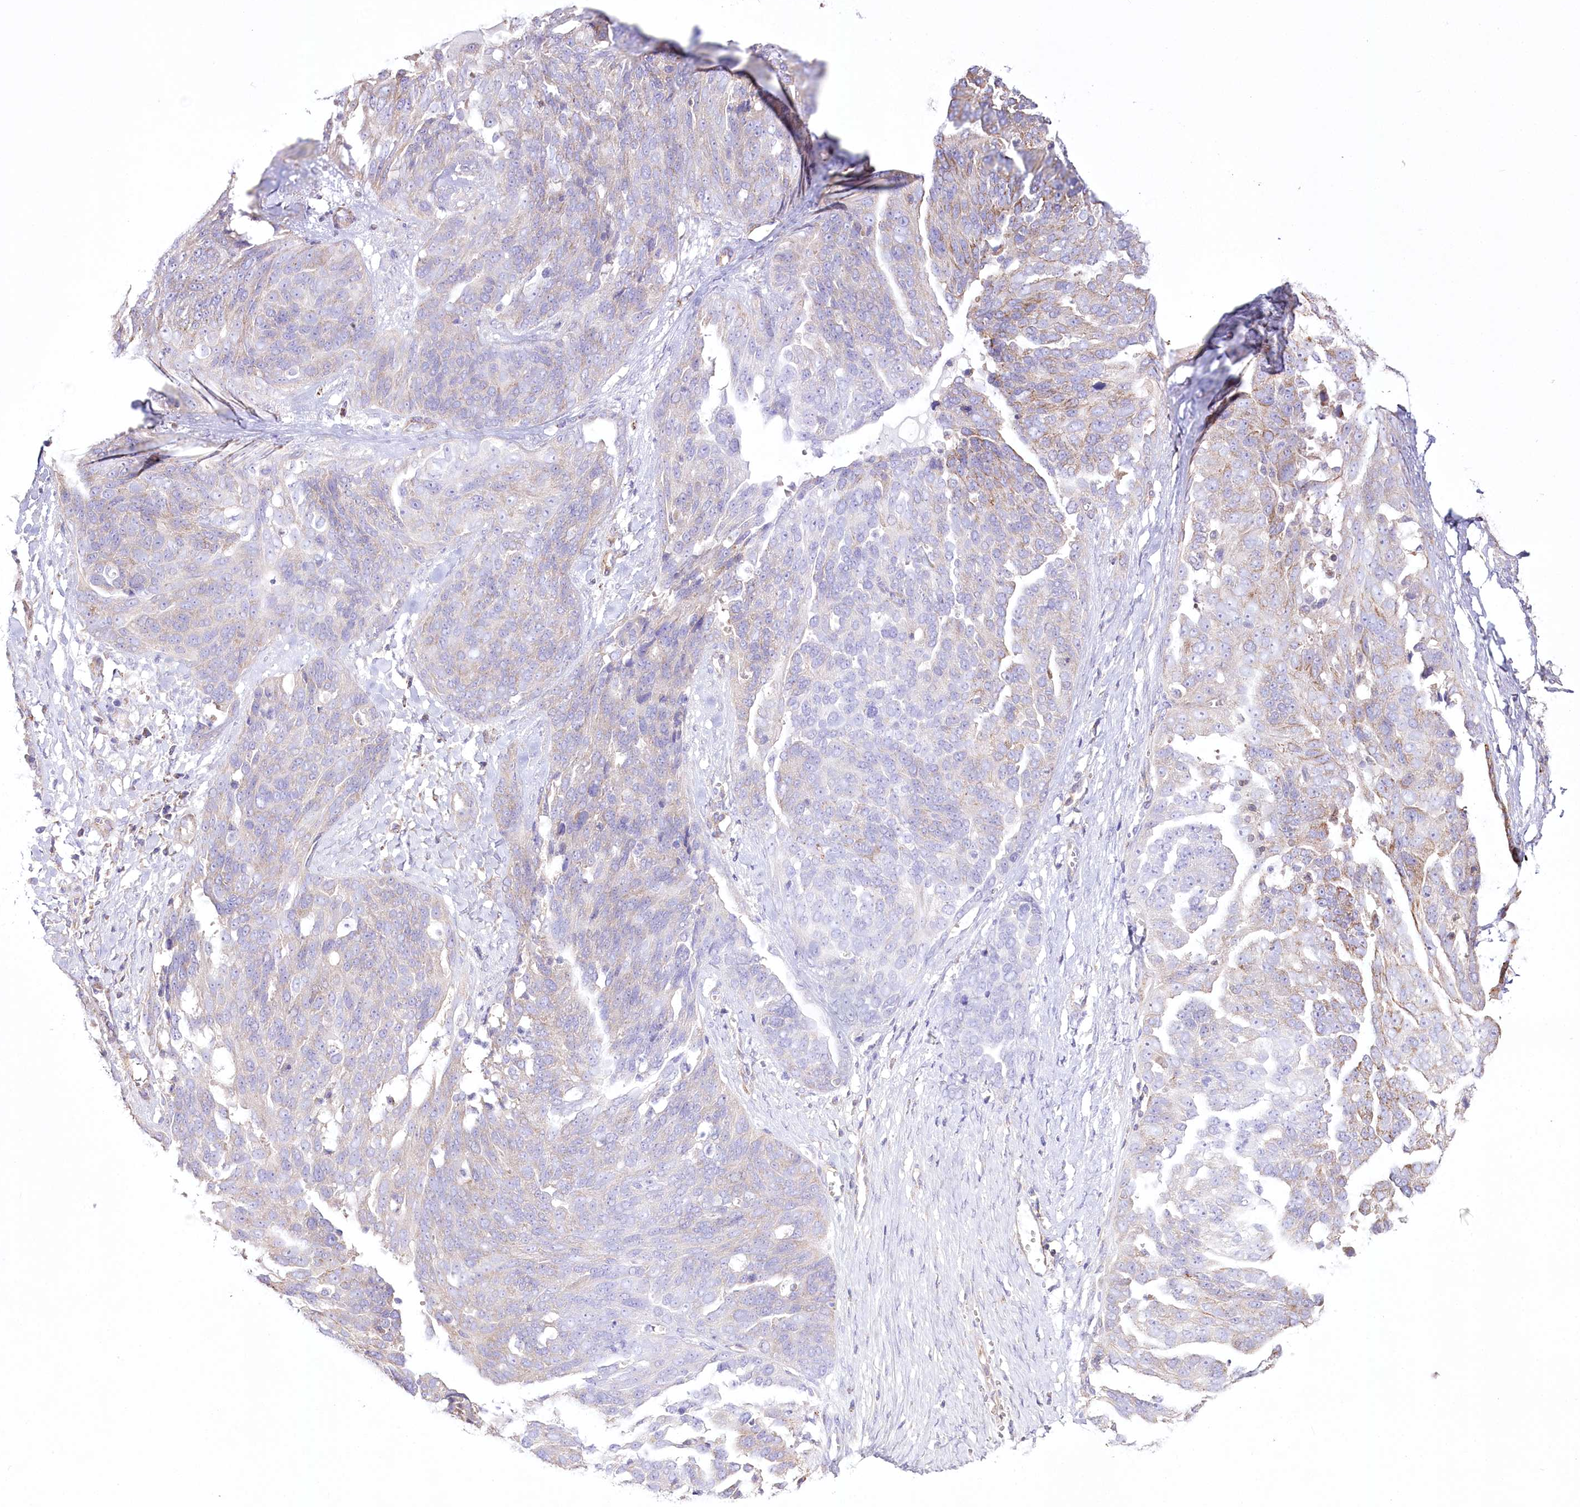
{"staining": {"intensity": "moderate", "quantity": "<25%", "location": "cytoplasmic/membranous"}, "tissue": "ovarian cancer", "cell_type": "Tumor cells", "image_type": "cancer", "snomed": [{"axis": "morphology", "description": "Cystadenocarcinoma, serous, NOS"}, {"axis": "topography", "description": "Ovary"}], "caption": "Protein positivity by IHC demonstrates moderate cytoplasmic/membranous positivity in about <25% of tumor cells in ovarian cancer. The staining is performed using DAB brown chromogen to label protein expression. The nuclei are counter-stained blue using hematoxylin.", "gene": "FAM216A", "patient": {"sex": "female", "age": 44}}